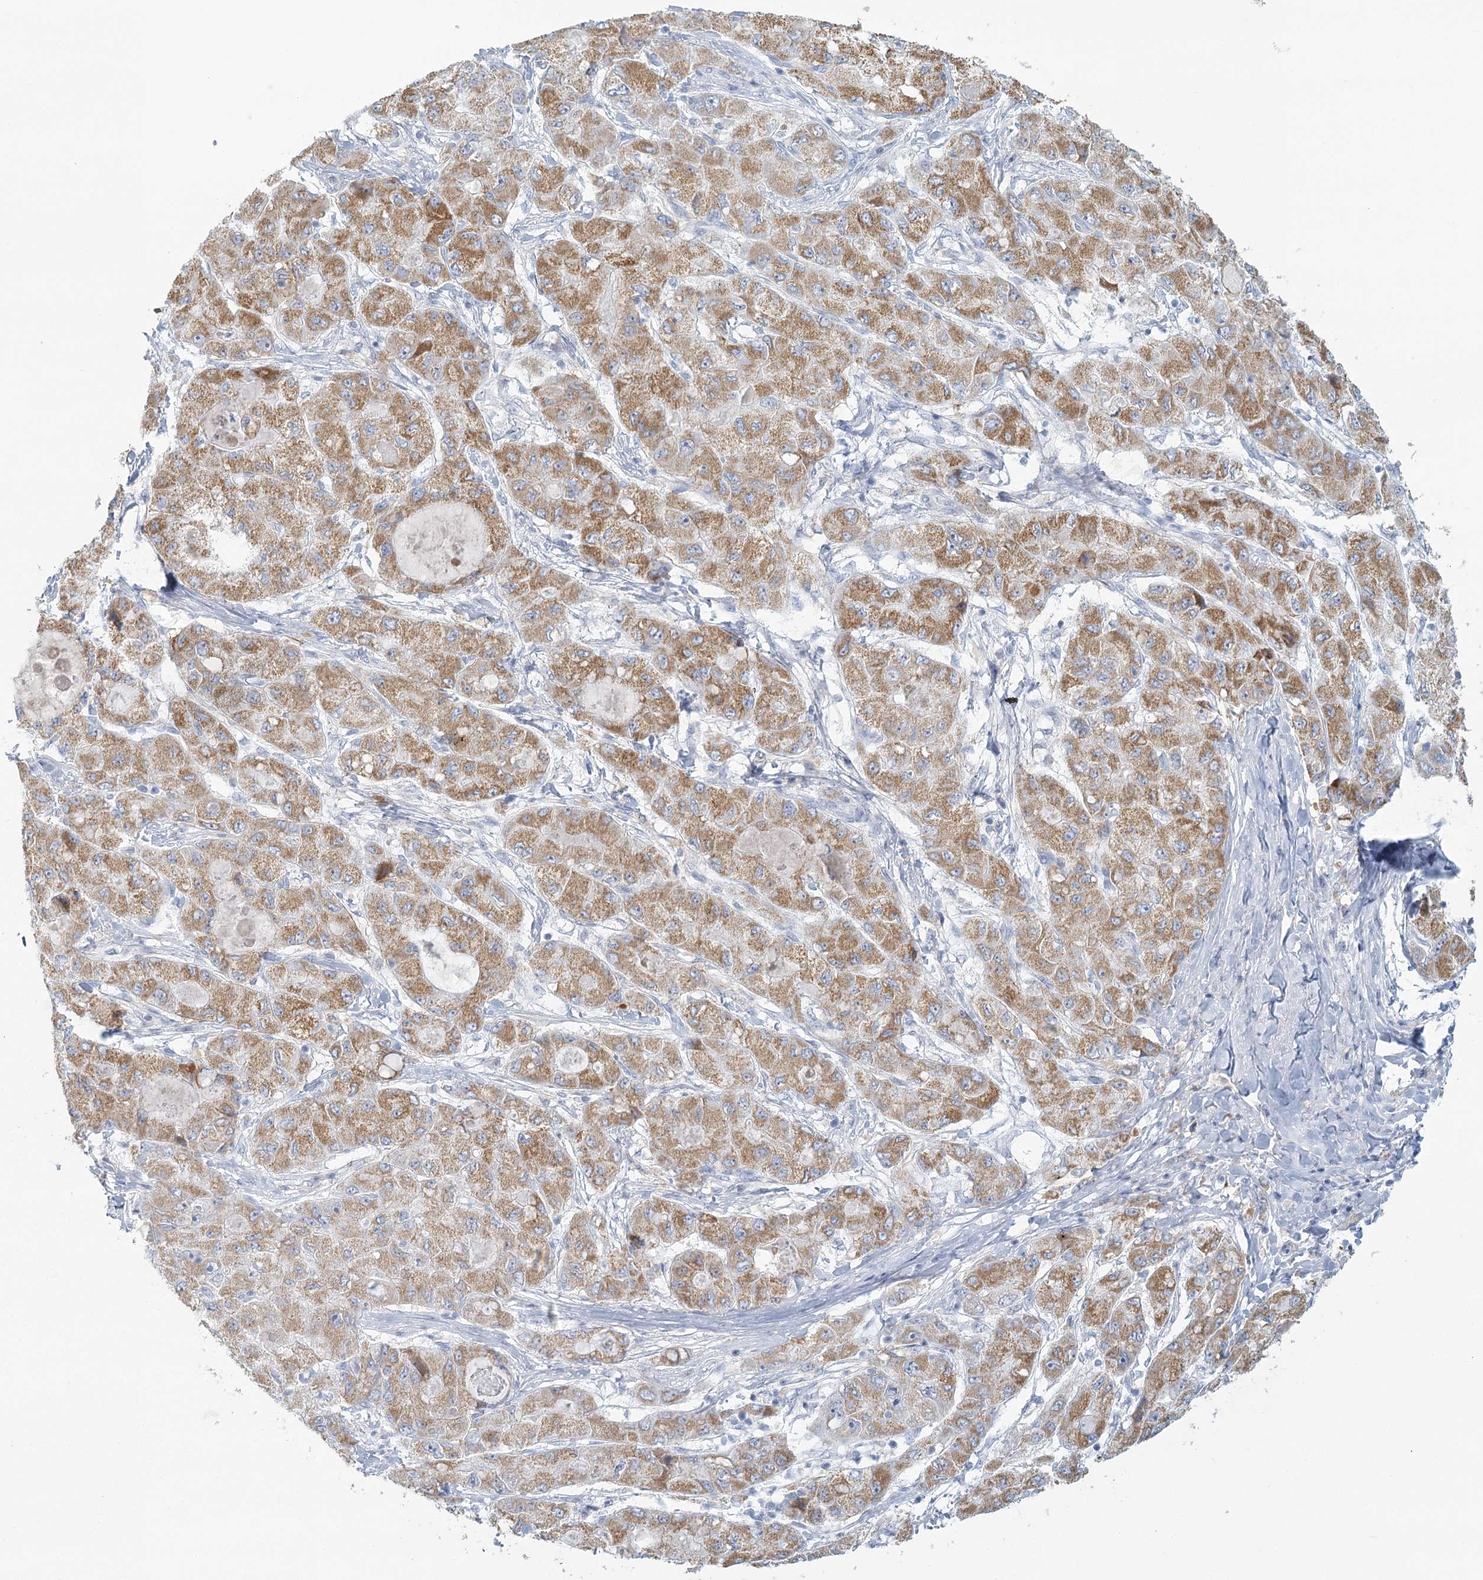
{"staining": {"intensity": "moderate", "quantity": ">75%", "location": "cytoplasmic/membranous"}, "tissue": "liver cancer", "cell_type": "Tumor cells", "image_type": "cancer", "snomed": [{"axis": "morphology", "description": "Carcinoma, Hepatocellular, NOS"}, {"axis": "topography", "description": "Liver"}], "caption": "There is medium levels of moderate cytoplasmic/membranous staining in tumor cells of hepatocellular carcinoma (liver), as demonstrated by immunohistochemical staining (brown color).", "gene": "BPHL", "patient": {"sex": "male", "age": 80}}